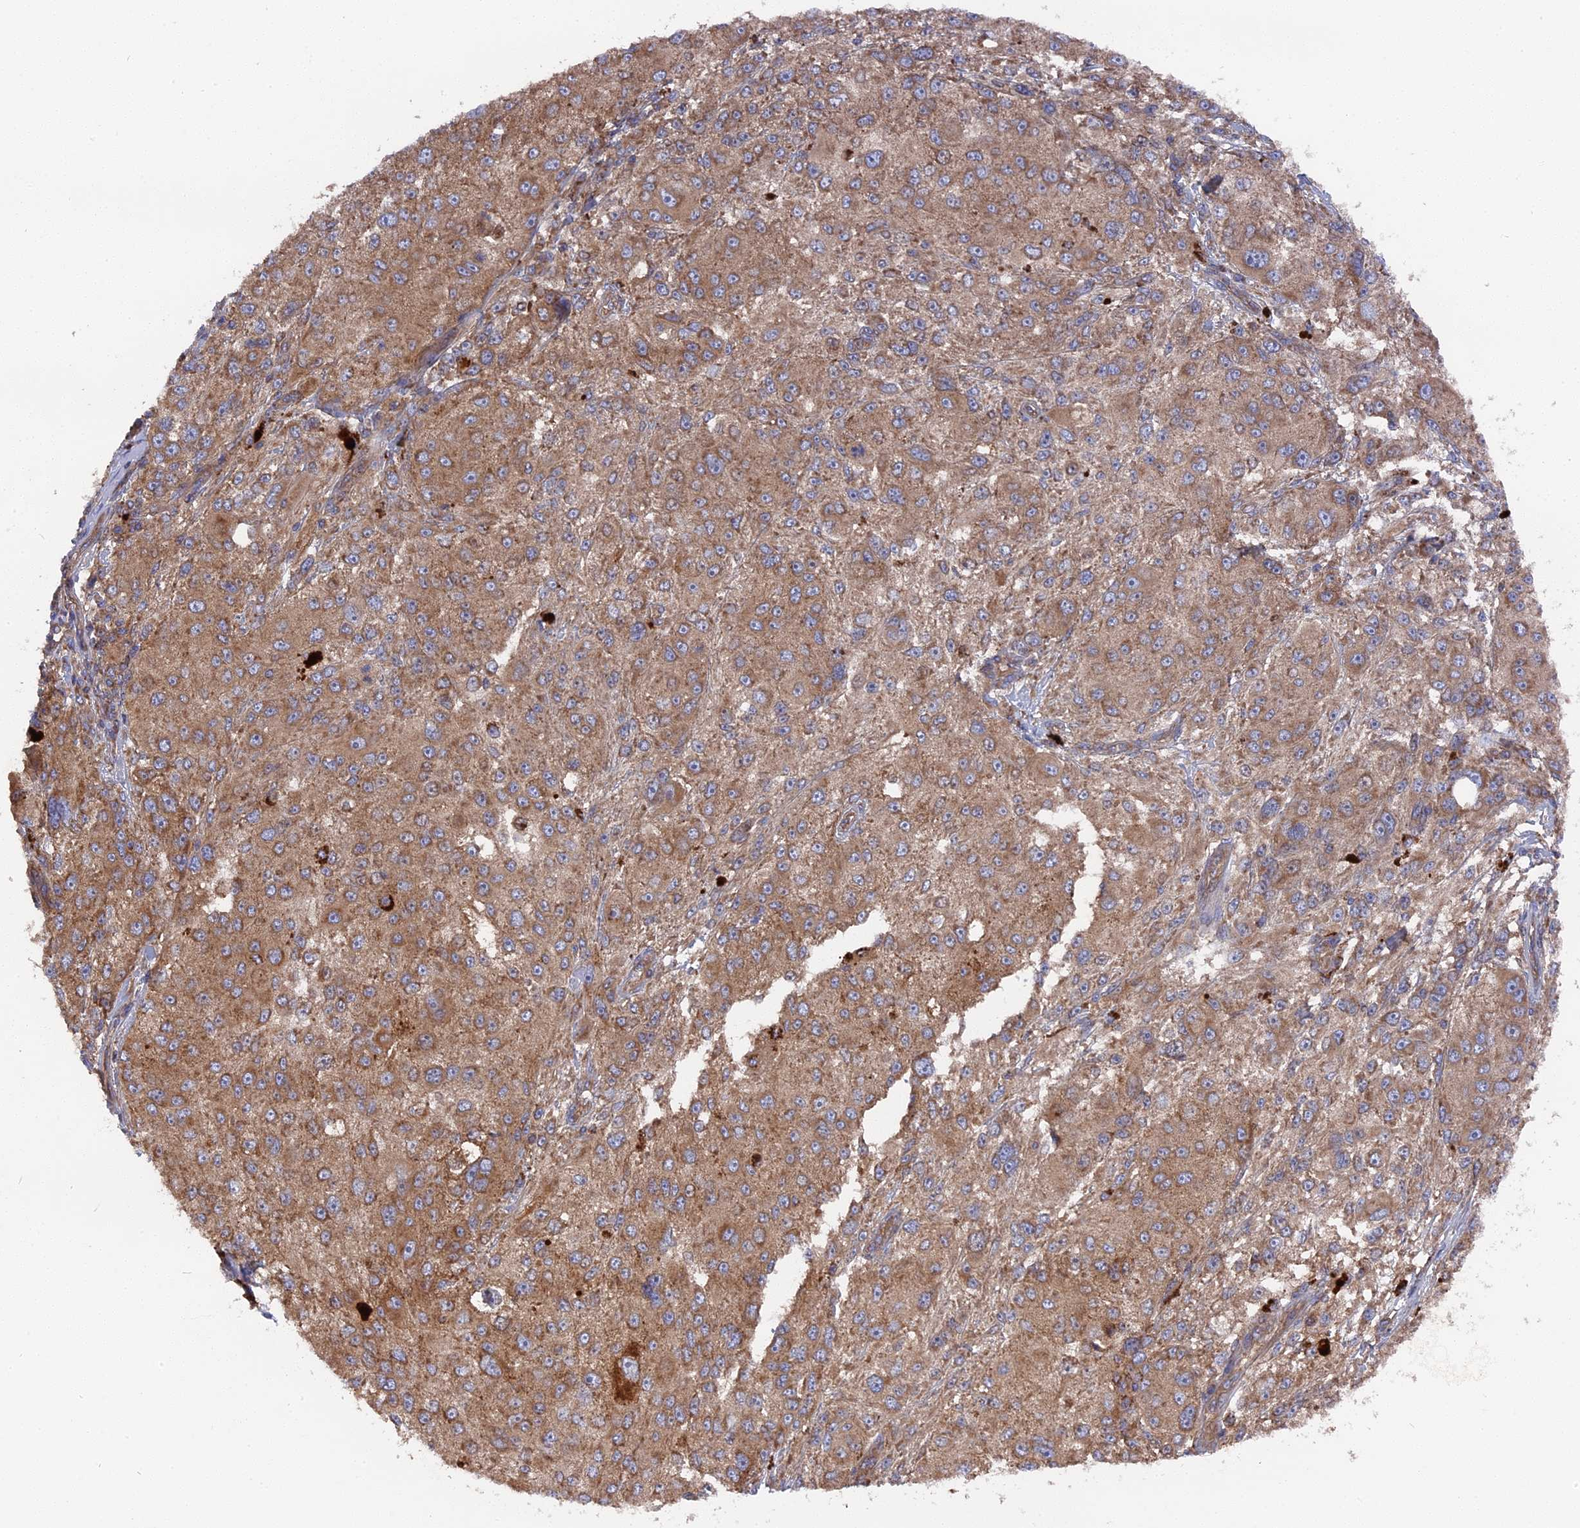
{"staining": {"intensity": "moderate", "quantity": ">75%", "location": "cytoplasmic/membranous"}, "tissue": "melanoma", "cell_type": "Tumor cells", "image_type": "cancer", "snomed": [{"axis": "morphology", "description": "Necrosis, NOS"}, {"axis": "morphology", "description": "Malignant melanoma, NOS"}, {"axis": "topography", "description": "Skin"}], "caption": "A high-resolution image shows immunohistochemistry (IHC) staining of melanoma, which exhibits moderate cytoplasmic/membranous expression in approximately >75% of tumor cells.", "gene": "TELO2", "patient": {"sex": "female", "age": 87}}